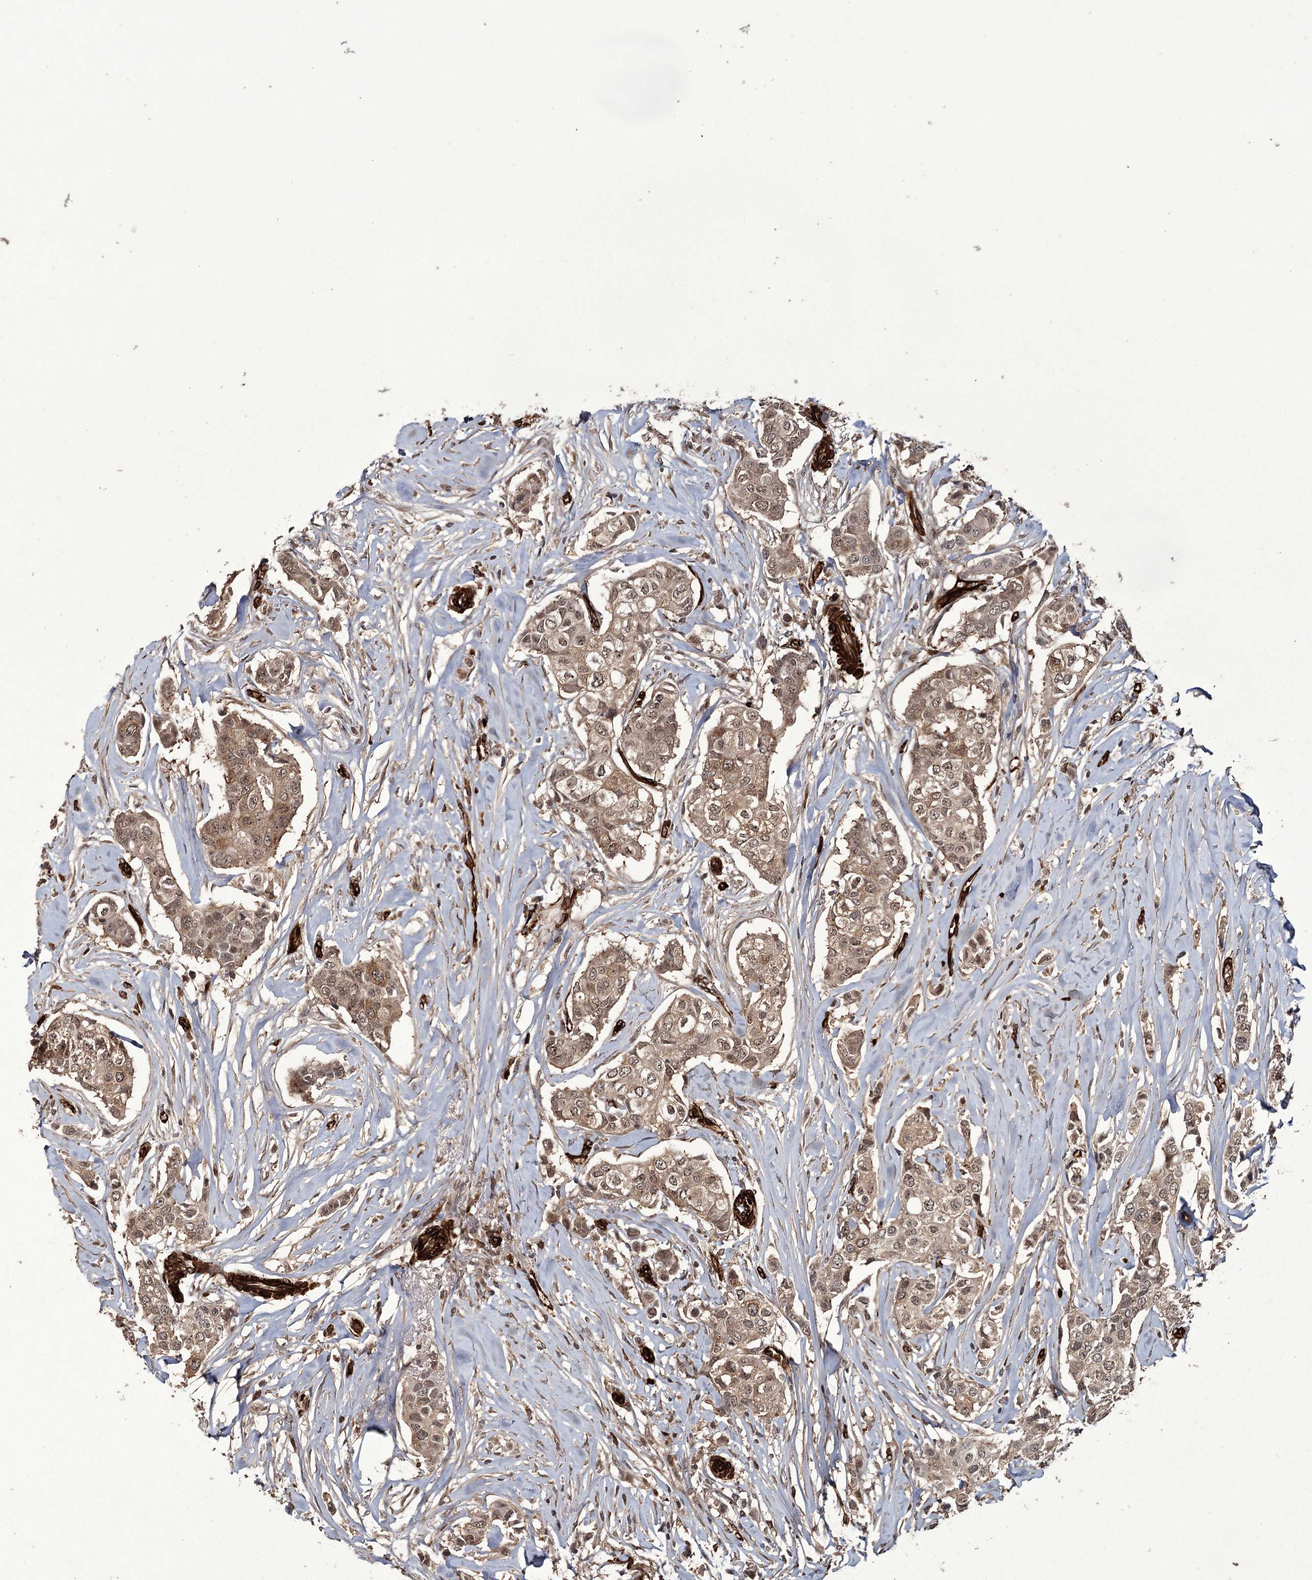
{"staining": {"intensity": "moderate", "quantity": ">75%", "location": "cytoplasmic/membranous,nuclear"}, "tissue": "breast cancer", "cell_type": "Tumor cells", "image_type": "cancer", "snomed": [{"axis": "morphology", "description": "Duct carcinoma"}, {"axis": "topography", "description": "Breast"}], "caption": "About >75% of tumor cells in breast cancer (invasive ductal carcinoma) show moderate cytoplasmic/membranous and nuclear protein staining as visualized by brown immunohistochemical staining.", "gene": "RPAP3", "patient": {"sex": "female", "age": 80}}